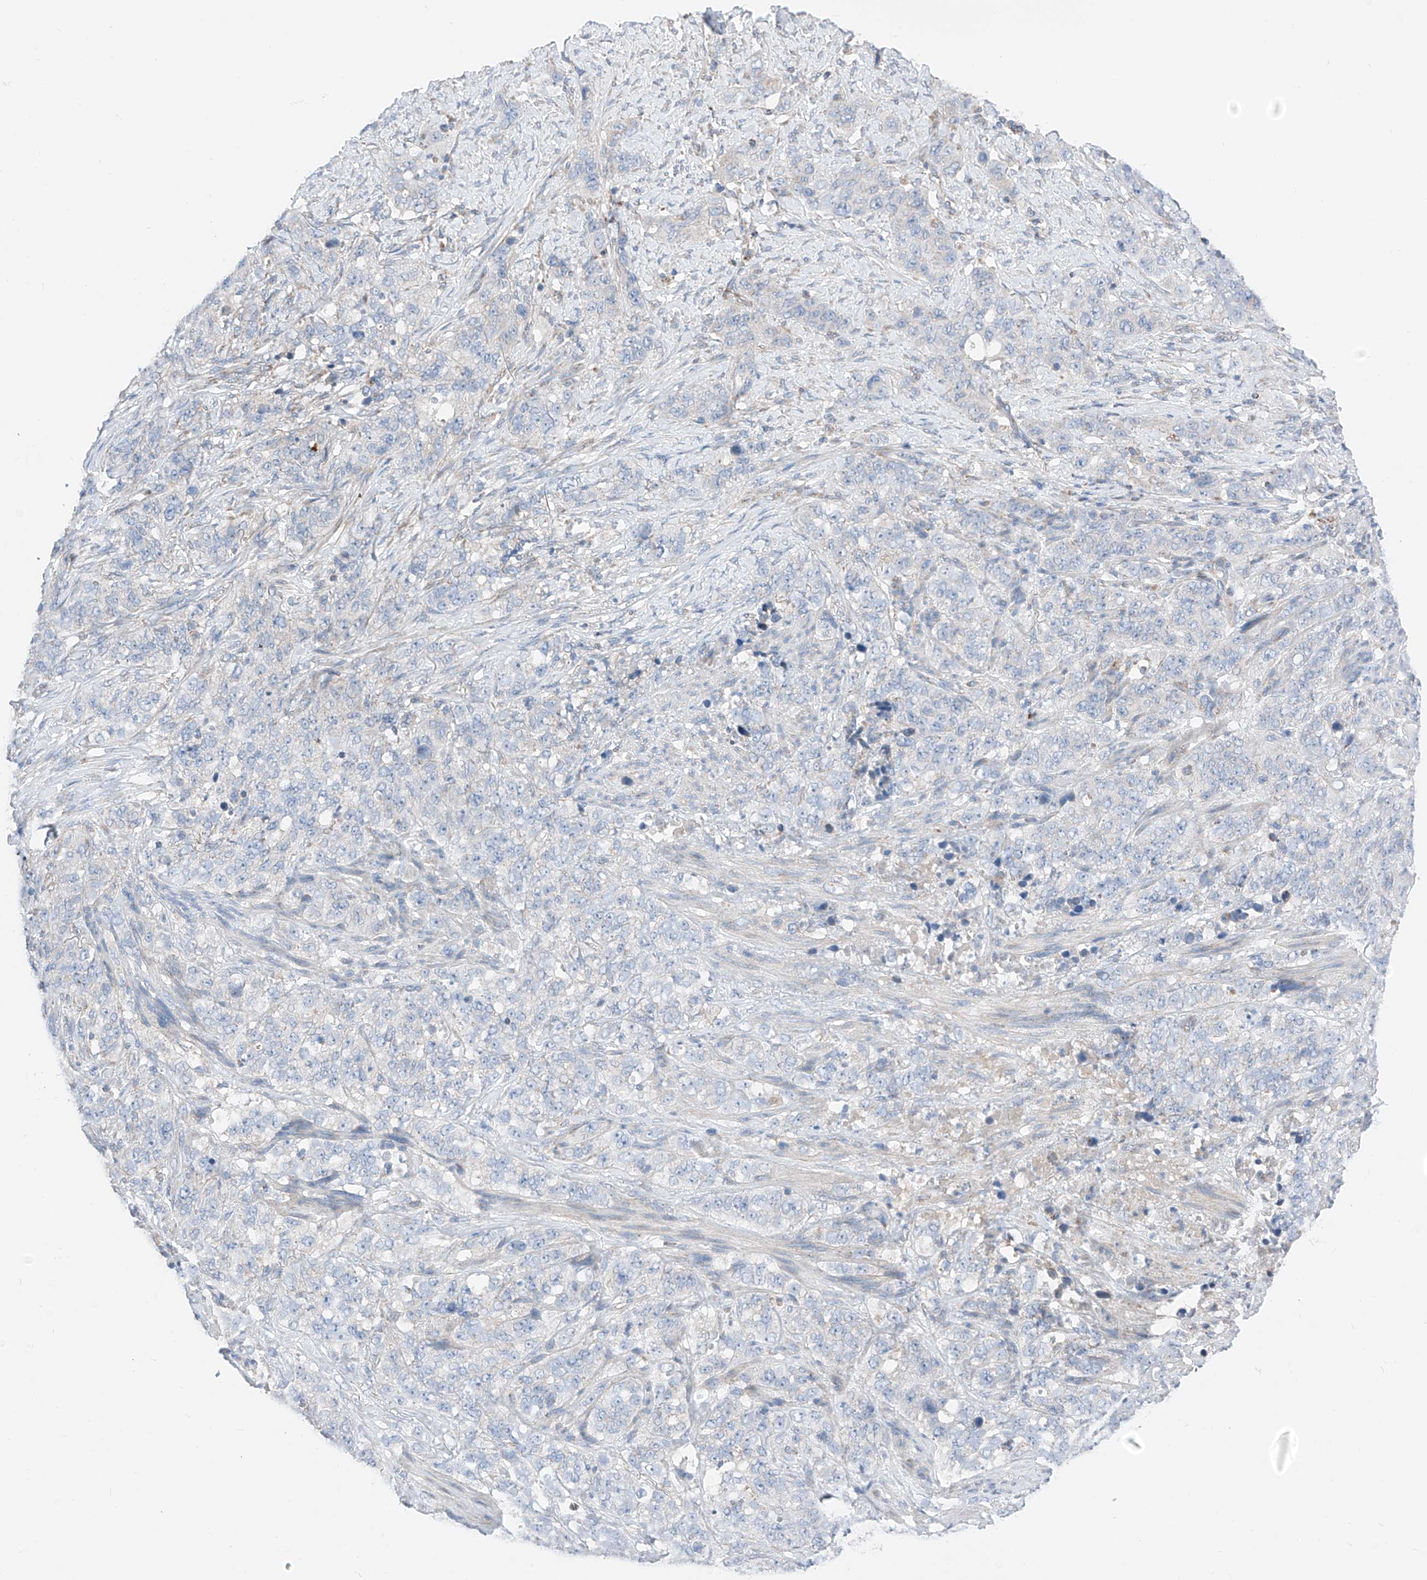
{"staining": {"intensity": "negative", "quantity": "none", "location": "none"}, "tissue": "stomach cancer", "cell_type": "Tumor cells", "image_type": "cancer", "snomed": [{"axis": "morphology", "description": "Adenocarcinoma, NOS"}, {"axis": "topography", "description": "Stomach"}], "caption": "An immunohistochemistry micrograph of stomach cancer is shown. There is no staining in tumor cells of stomach cancer.", "gene": "MRAP", "patient": {"sex": "male", "age": 48}}